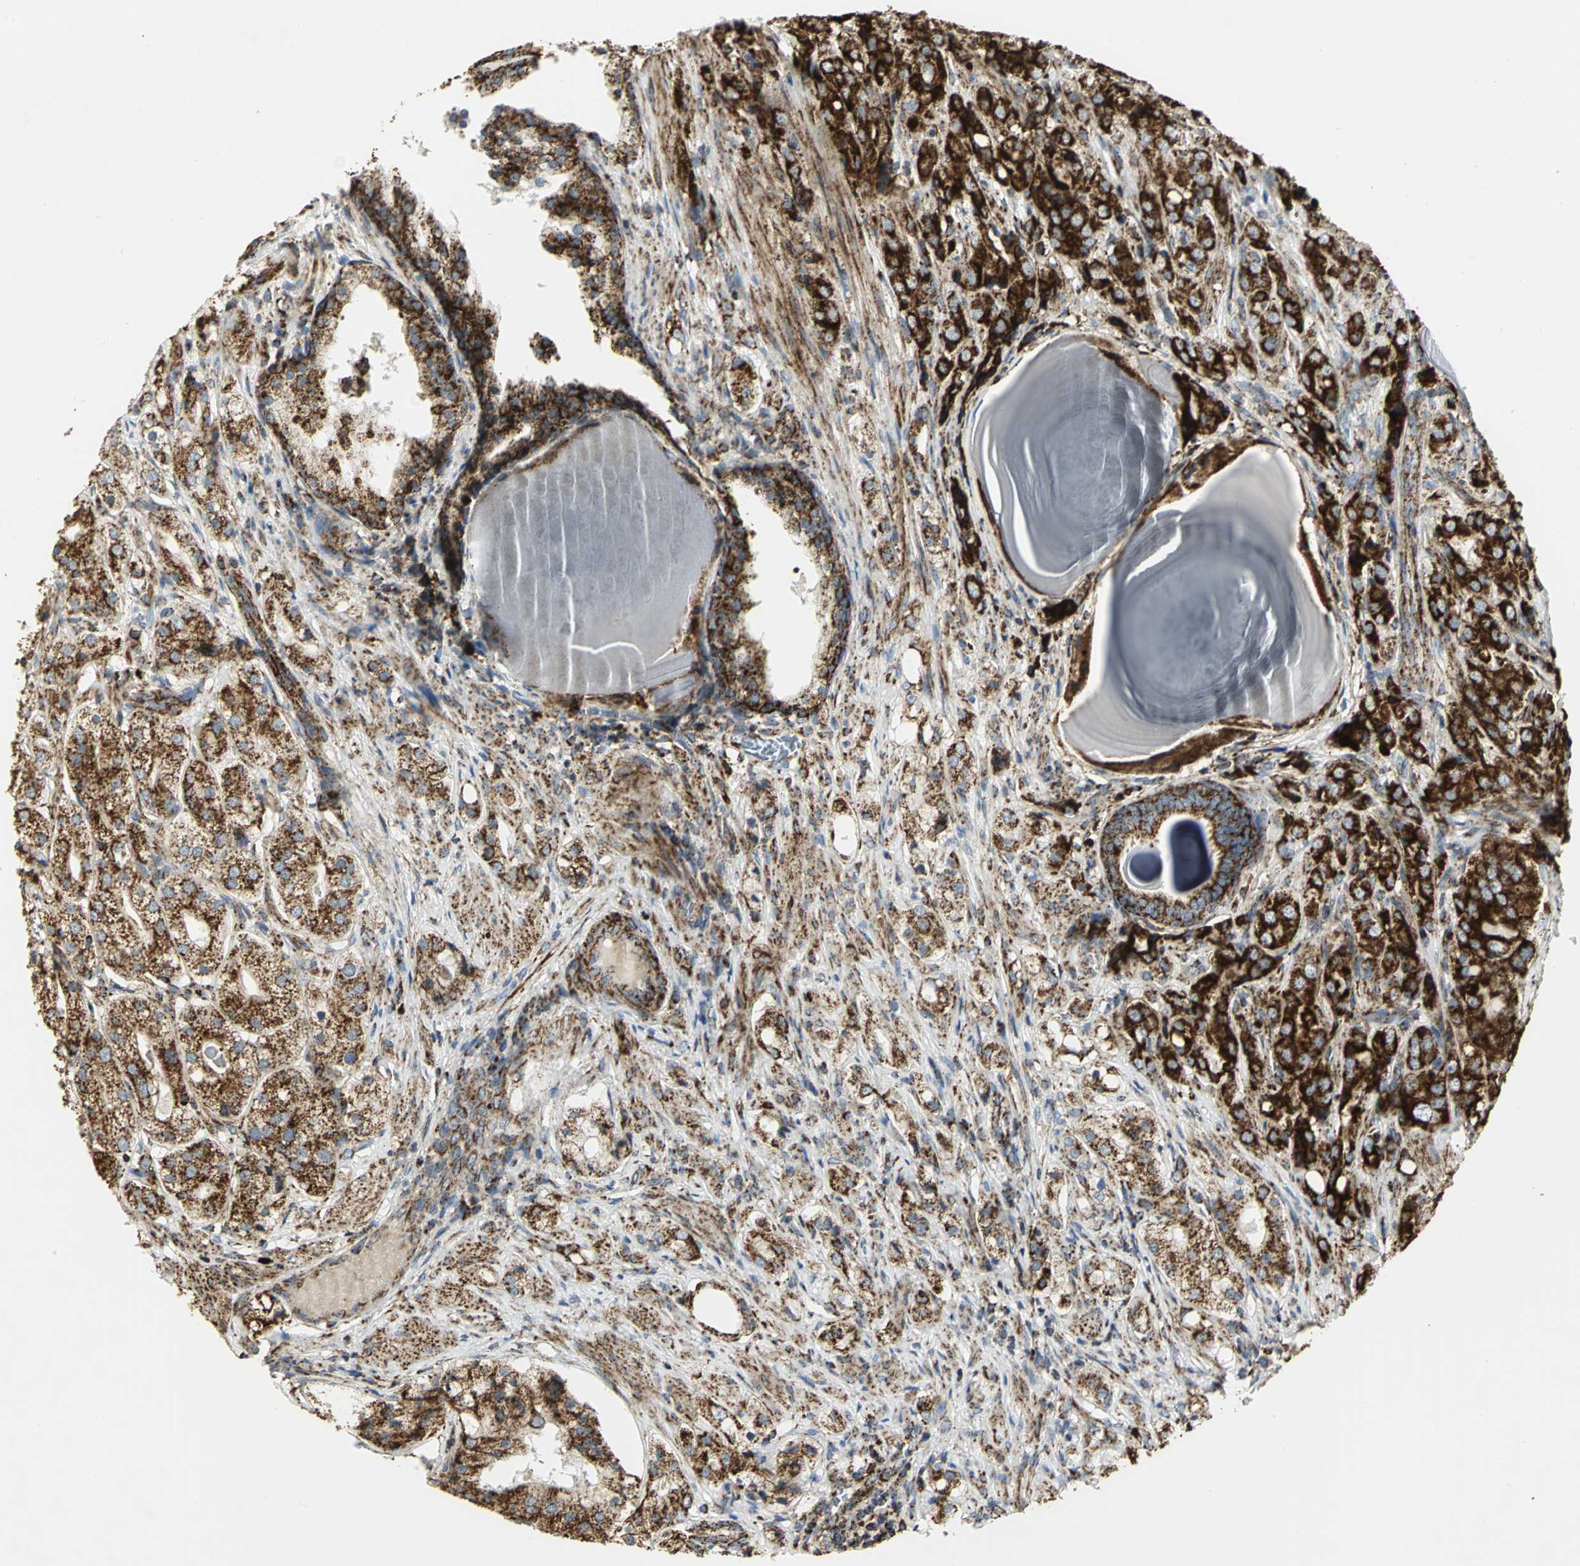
{"staining": {"intensity": "strong", "quantity": ">75%", "location": "cytoplasmic/membranous"}, "tissue": "prostate cancer", "cell_type": "Tumor cells", "image_type": "cancer", "snomed": [{"axis": "morphology", "description": "Adenocarcinoma, High grade"}, {"axis": "topography", "description": "Prostate"}], "caption": "An immunohistochemistry (IHC) image of tumor tissue is shown. Protein staining in brown labels strong cytoplasmic/membranous positivity in adenocarcinoma (high-grade) (prostate) within tumor cells.", "gene": "VDAC1", "patient": {"sex": "male", "age": 68}}